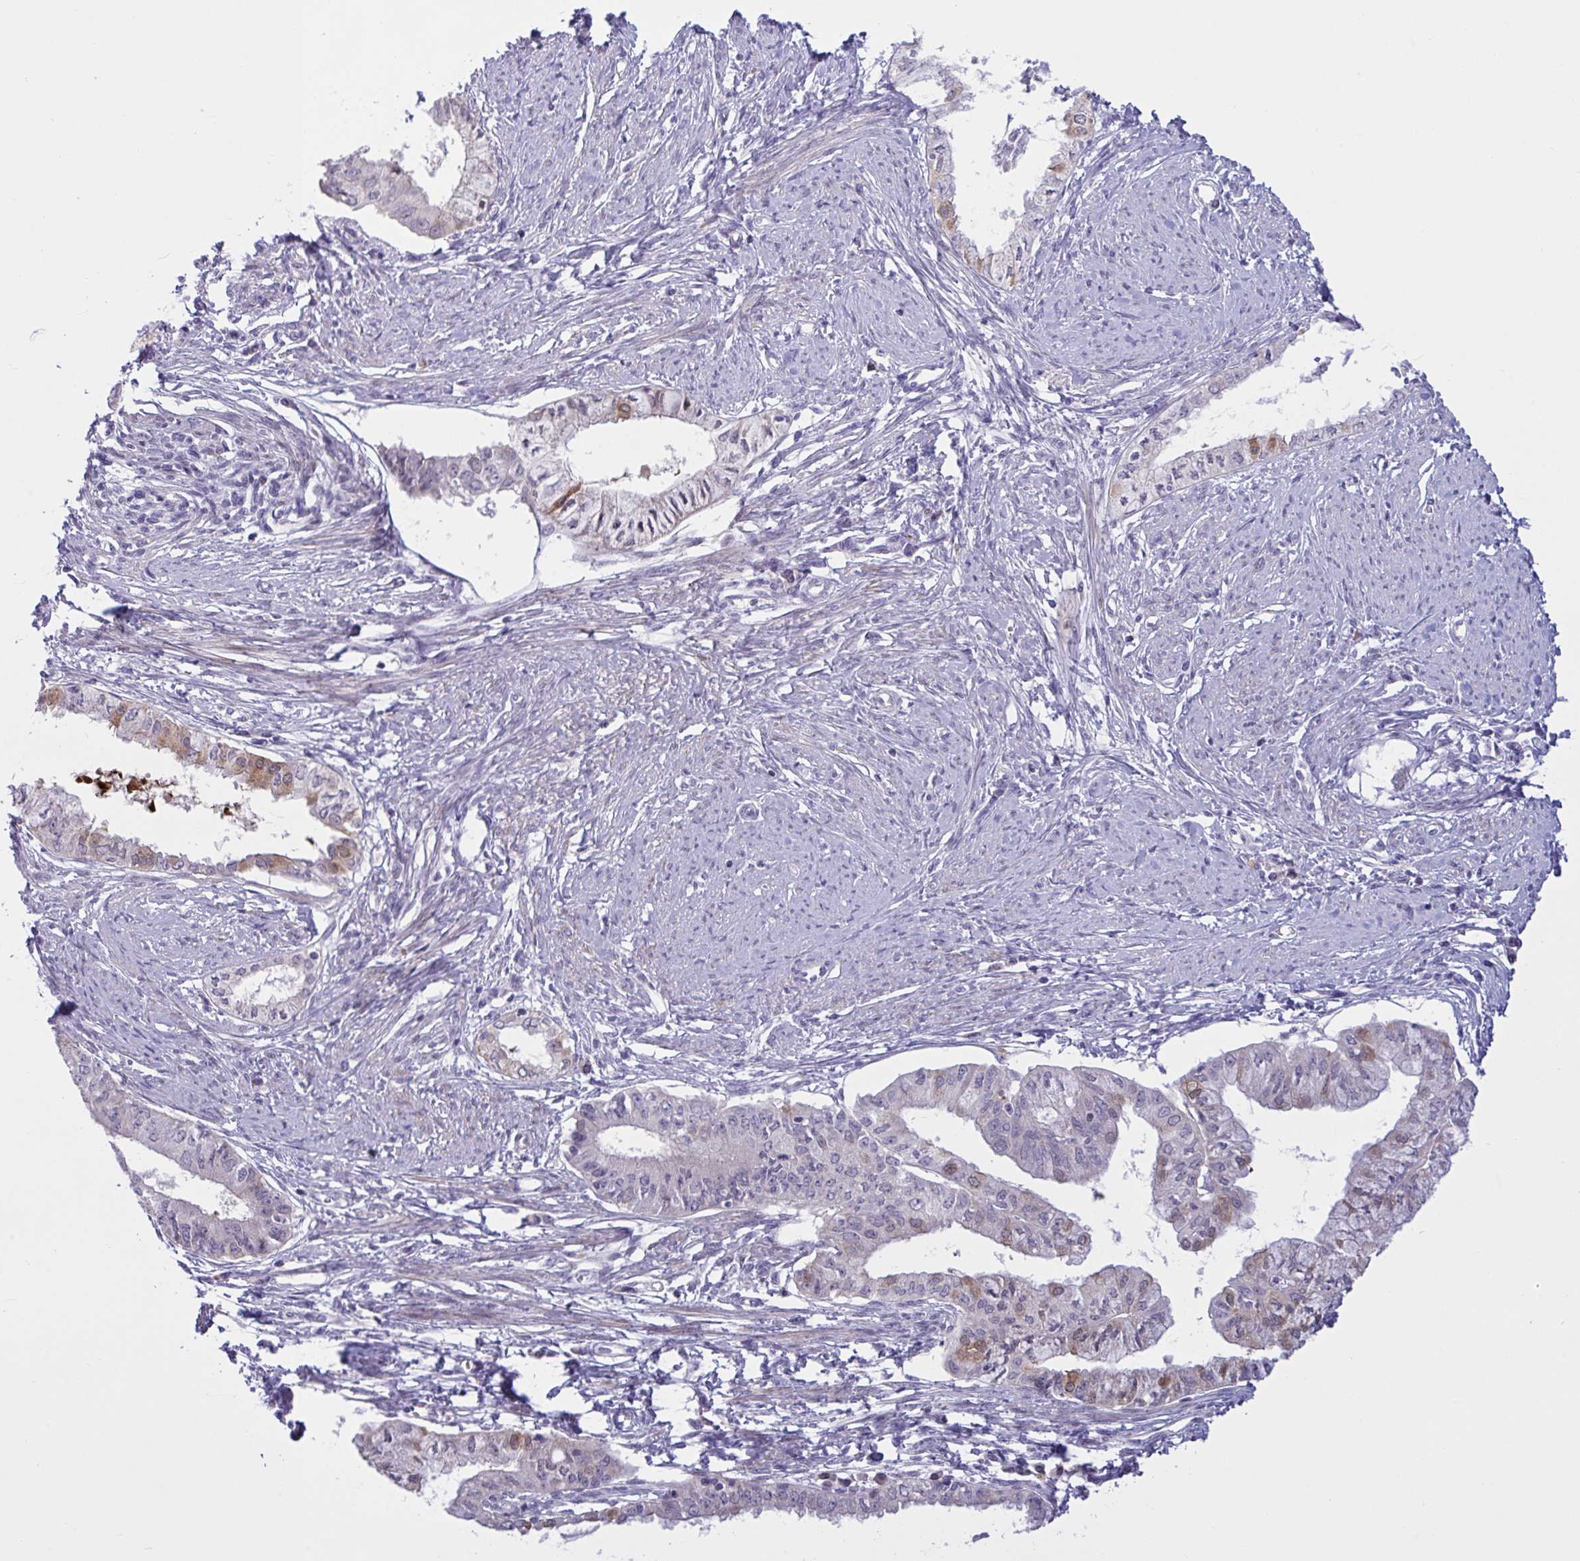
{"staining": {"intensity": "moderate", "quantity": "<25%", "location": "cytoplasmic/membranous"}, "tissue": "endometrial cancer", "cell_type": "Tumor cells", "image_type": "cancer", "snomed": [{"axis": "morphology", "description": "Adenocarcinoma, NOS"}, {"axis": "topography", "description": "Endometrium"}], "caption": "A micrograph of adenocarcinoma (endometrial) stained for a protein exhibits moderate cytoplasmic/membranous brown staining in tumor cells.", "gene": "VWC2", "patient": {"sex": "female", "age": 76}}